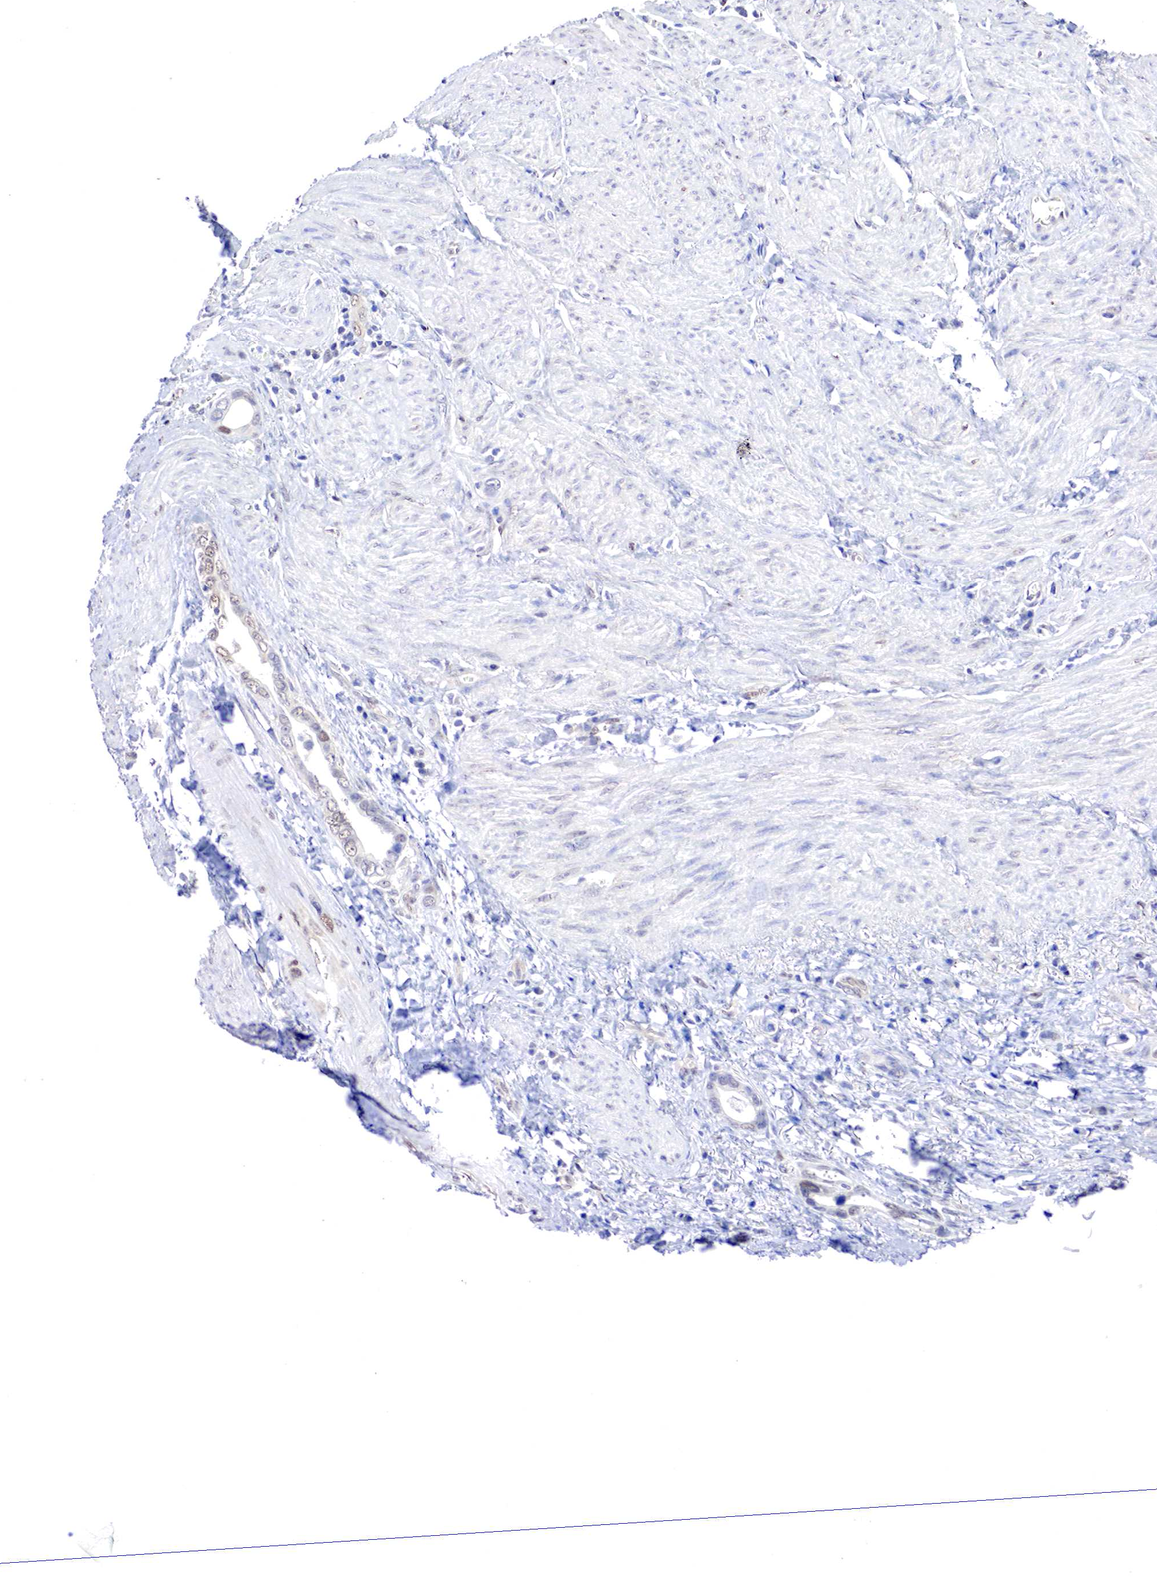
{"staining": {"intensity": "weak", "quantity": "25%-75%", "location": "cytoplasmic/membranous,nuclear"}, "tissue": "stomach cancer", "cell_type": "Tumor cells", "image_type": "cancer", "snomed": [{"axis": "morphology", "description": "Adenocarcinoma, NOS"}, {"axis": "topography", "description": "Stomach"}], "caption": "High-magnification brightfield microscopy of stomach cancer (adenocarcinoma) stained with DAB (brown) and counterstained with hematoxylin (blue). tumor cells exhibit weak cytoplasmic/membranous and nuclear staining is present in about25%-75% of cells. (DAB (3,3'-diaminobenzidine) = brown stain, brightfield microscopy at high magnification).", "gene": "PABIR2", "patient": {"sex": "male", "age": 78}}